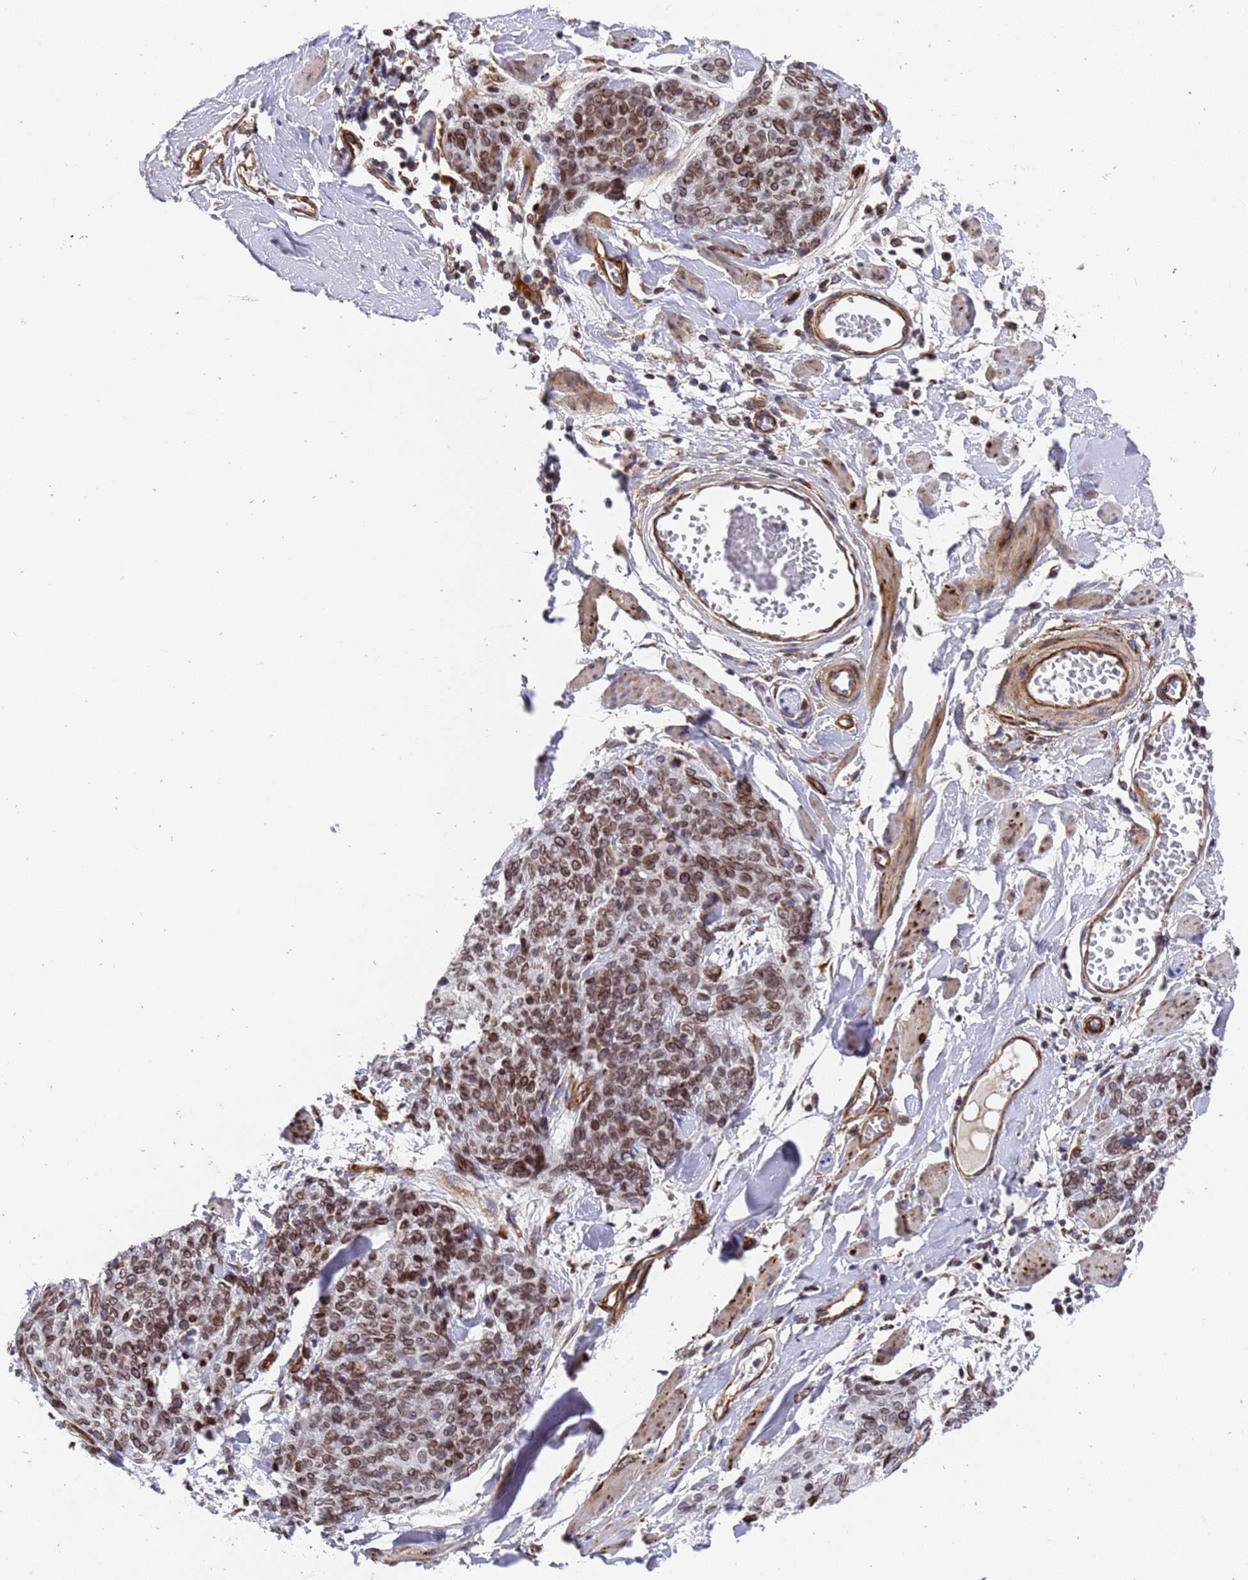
{"staining": {"intensity": "moderate", "quantity": ">75%", "location": "cytoplasmic/membranous,nuclear"}, "tissue": "skin cancer", "cell_type": "Tumor cells", "image_type": "cancer", "snomed": [{"axis": "morphology", "description": "Squamous cell carcinoma, NOS"}, {"axis": "topography", "description": "Skin"}, {"axis": "topography", "description": "Vulva"}], "caption": "Skin cancer (squamous cell carcinoma) stained for a protein (brown) displays moderate cytoplasmic/membranous and nuclear positive staining in about >75% of tumor cells.", "gene": "IGFBP7", "patient": {"sex": "female", "age": 85}}